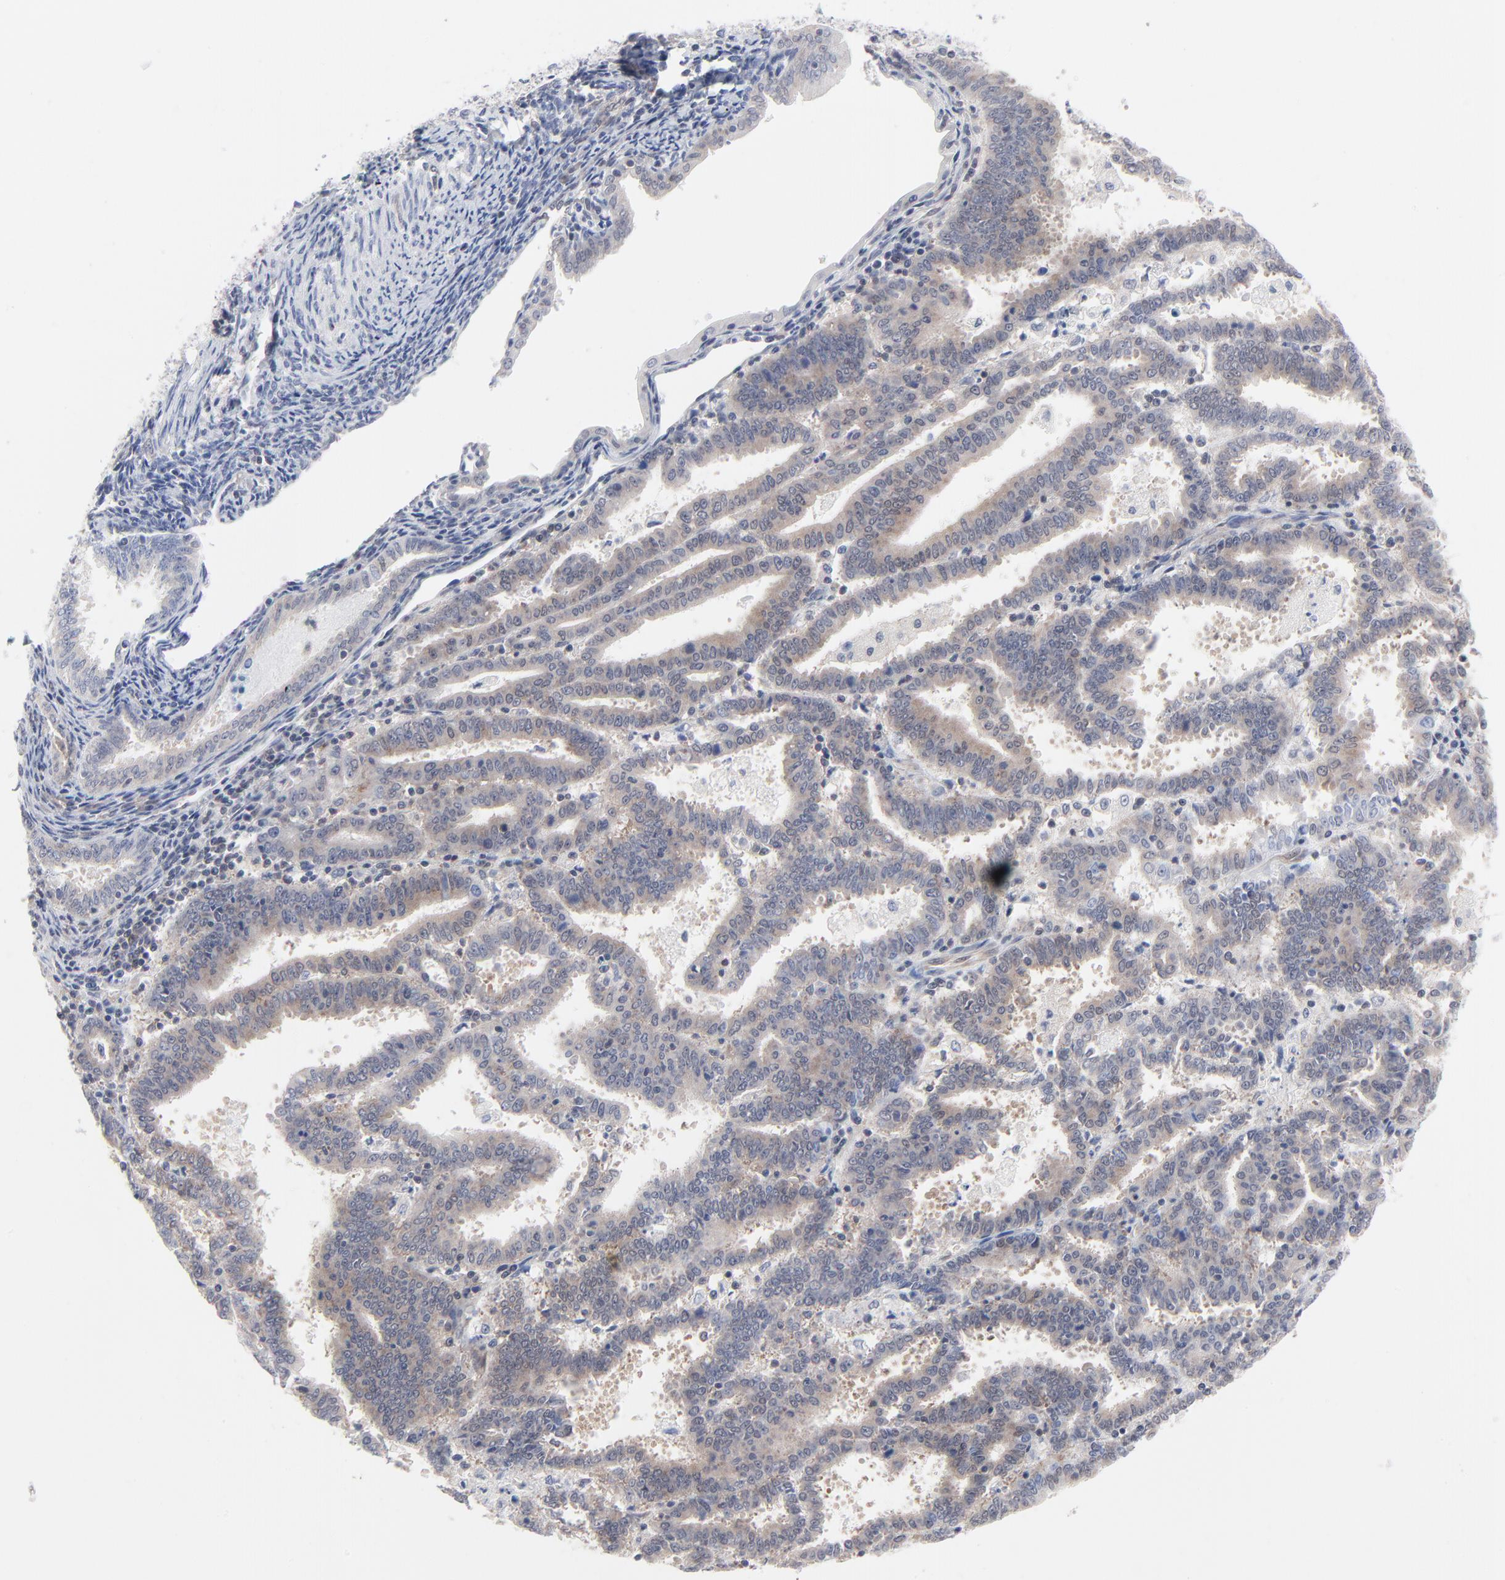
{"staining": {"intensity": "weak", "quantity": "25%-75%", "location": "cytoplasmic/membranous"}, "tissue": "endometrial cancer", "cell_type": "Tumor cells", "image_type": "cancer", "snomed": [{"axis": "morphology", "description": "Adenocarcinoma, NOS"}, {"axis": "topography", "description": "Uterus"}], "caption": "Weak cytoplasmic/membranous positivity for a protein is seen in about 25%-75% of tumor cells of endometrial adenocarcinoma using immunohistochemistry (IHC).", "gene": "RPS6KB1", "patient": {"sex": "female", "age": 83}}